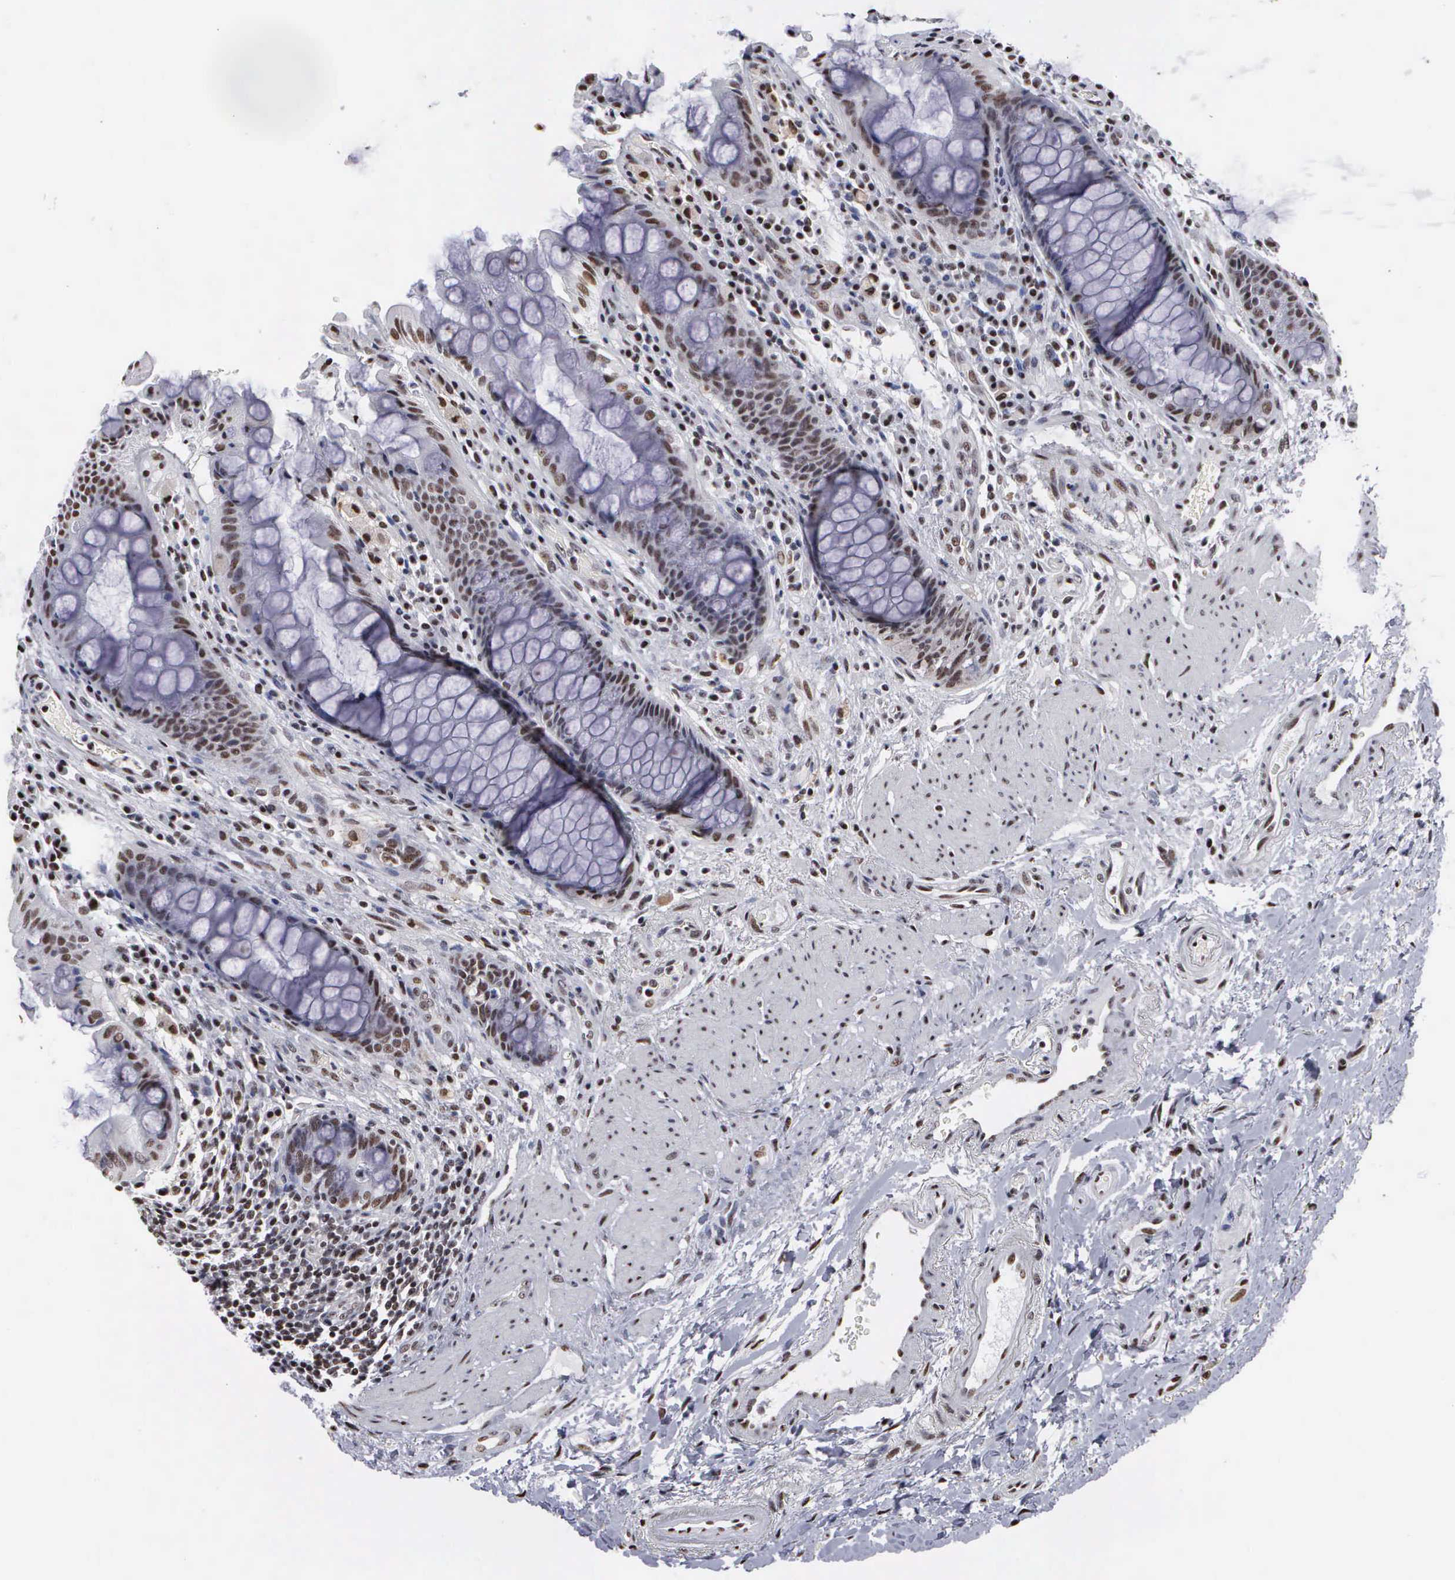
{"staining": {"intensity": "moderate", "quantity": ">75%", "location": "nuclear"}, "tissue": "rectum", "cell_type": "Glandular cells", "image_type": "normal", "snomed": [{"axis": "morphology", "description": "Normal tissue, NOS"}, {"axis": "topography", "description": "Rectum"}], "caption": "This is a histology image of IHC staining of unremarkable rectum, which shows moderate positivity in the nuclear of glandular cells.", "gene": "KIAA0586", "patient": {"sex": "female", "age": 75}}